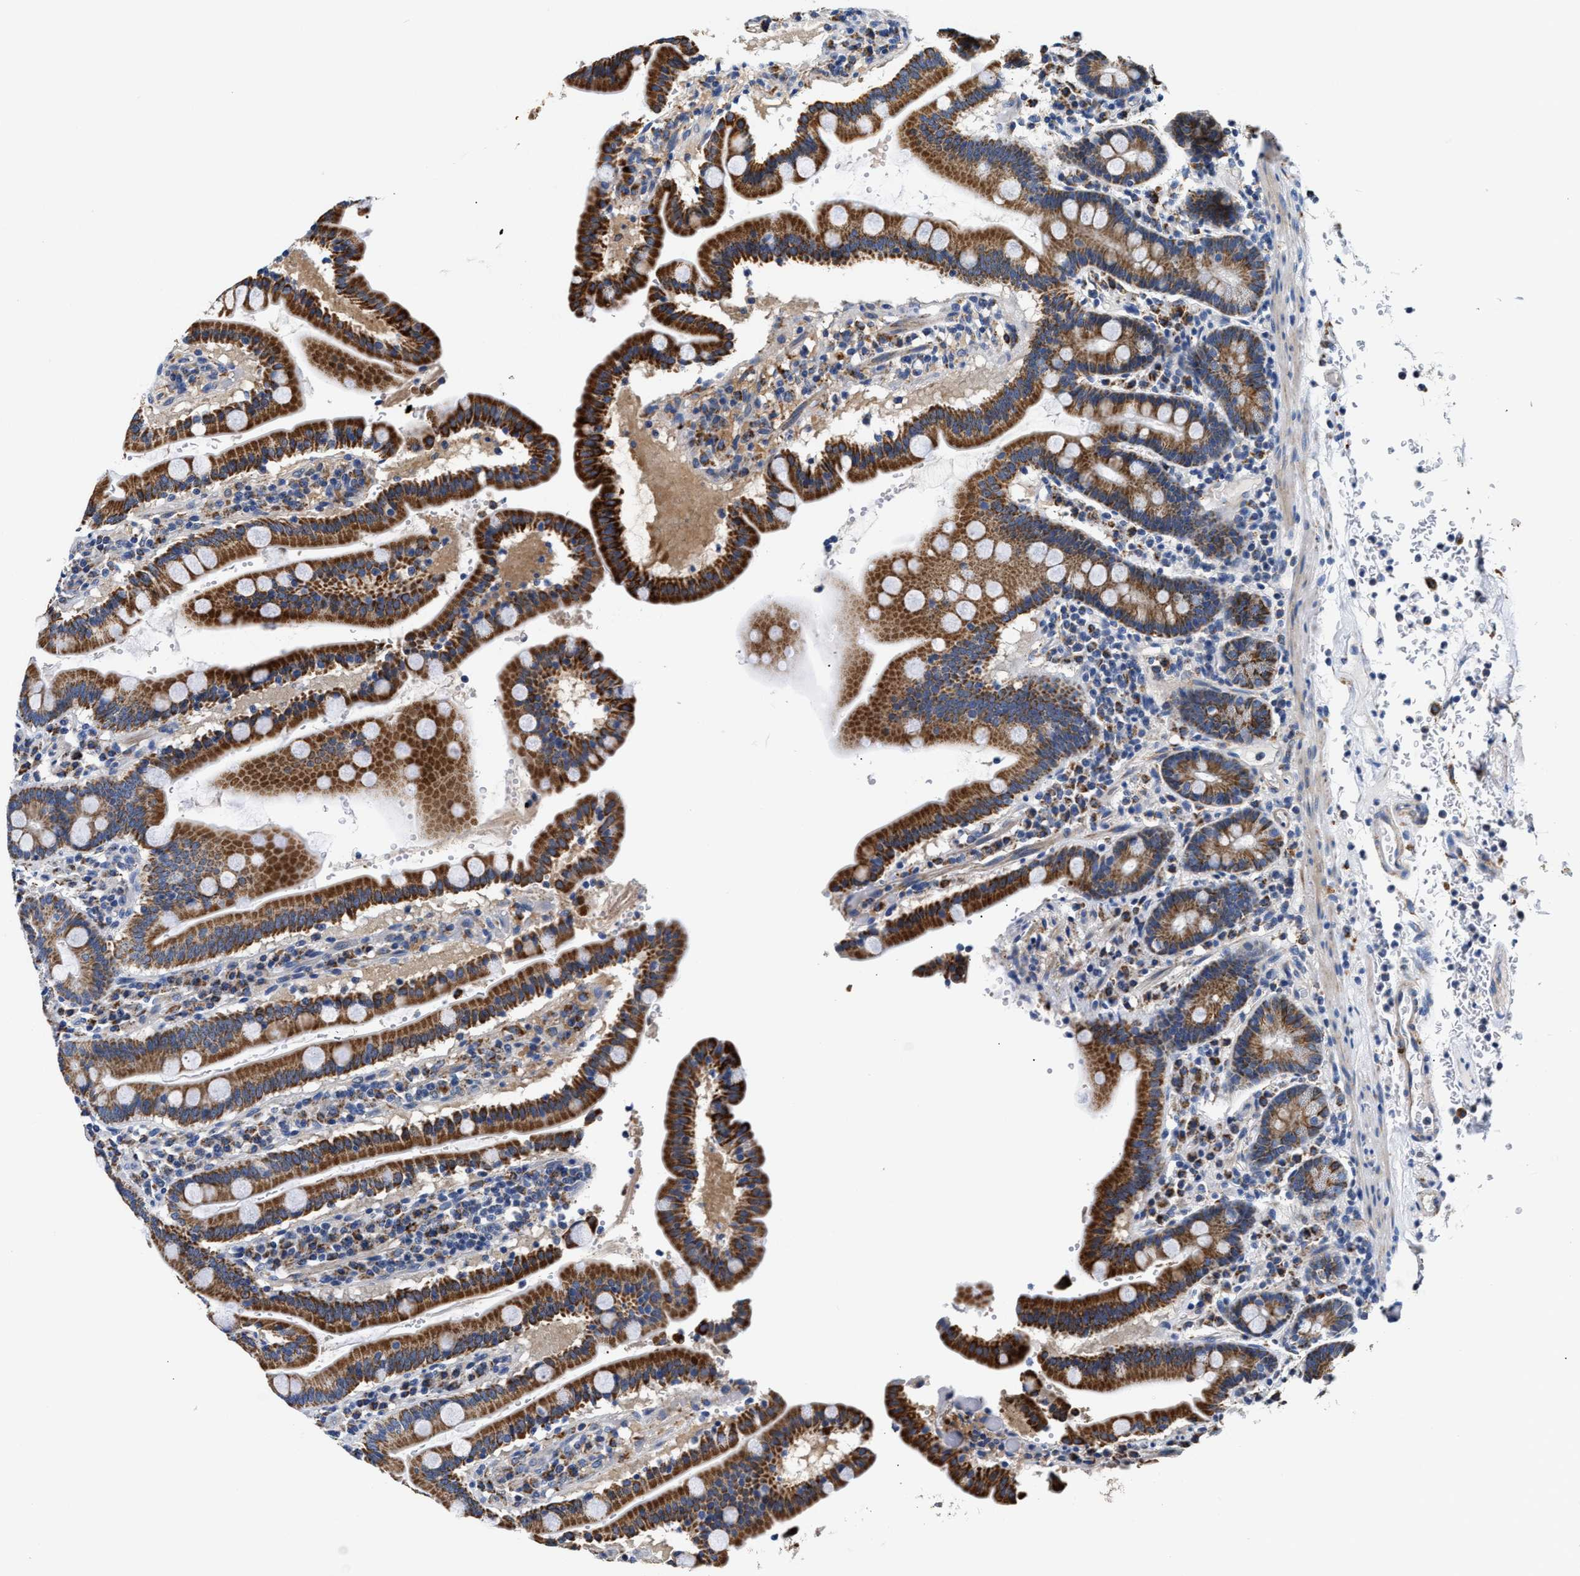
{"staining": {"intensity": "strong", "quantity": ">75%", "location": "cytoplasmic/membranous"}, "tissue": "duodenum", "cell_type": "Glandular cells", "image_type": "normal", "snomed": [{"axis": "morphology", "description": "Normal tissue, NOS"}, {"axis": "topography", "description": "Small intestine, NOS"}], "caption": "Human duodenum stained for a protein (brown) demonstrates strong cytoplasmic/membranous positive positivity in approximately >75% of glandular cells.", "gene": "ACADVL", "patient": {"sex": "female", "age": 71}}